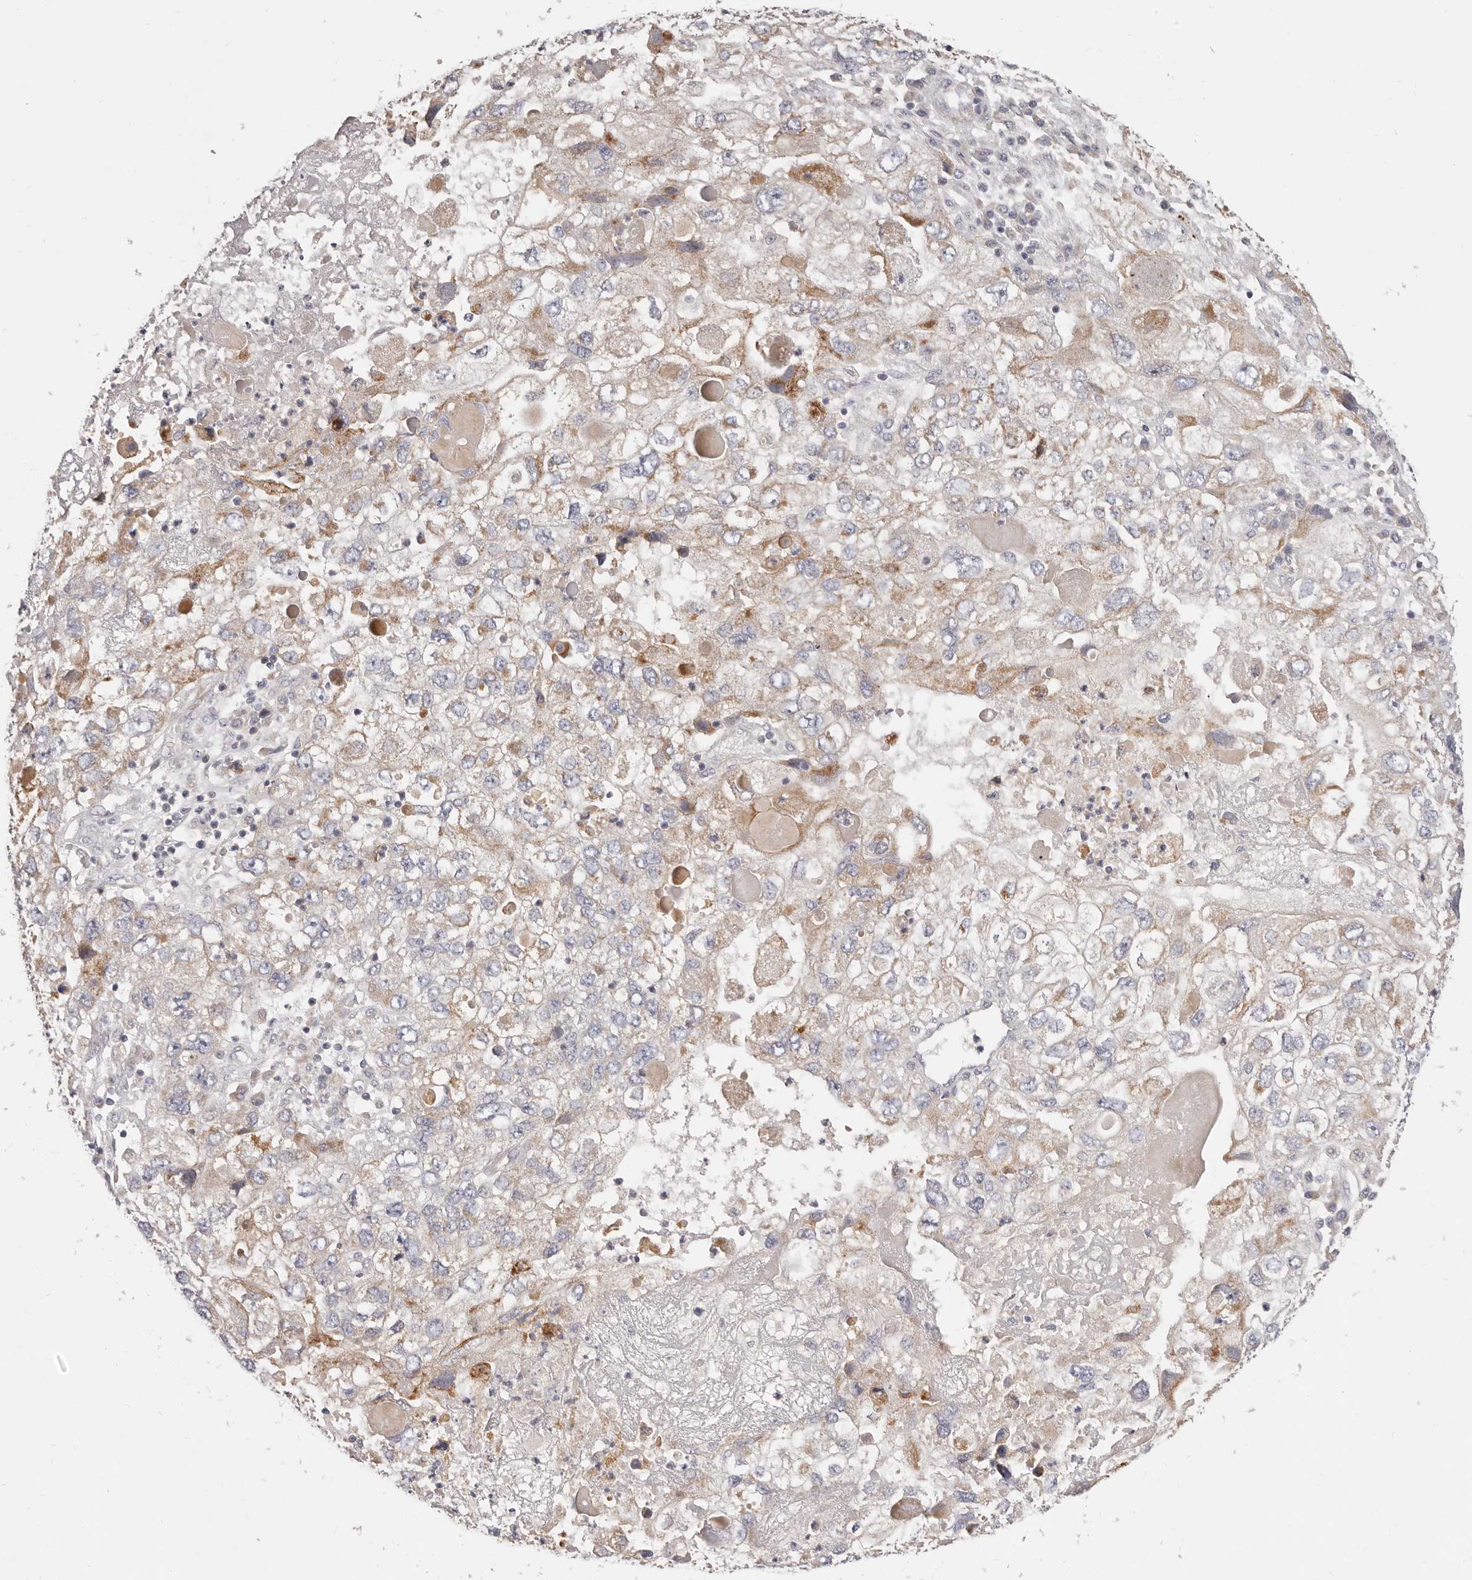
{"staining": {"intensity": "moderate", "quantity": "<25%", "location": "cytoplasmic/membranous"}, "tissue": "endometrial cancer", "cell_type": "Tumor cells", "image_type": "cancer", "snomed": [{"axis": "morphology", "description": "Adenocarcinoma, NOS"}, {"axis": "topography", "description": "Endometrium"}], "caption": "Immunohistochemistry (DAB (3,3'-diaminobenzidine)) staining of endometrial adenocarcinoma demonstrates moderate cytoplasmic/membranous protein staining in about <25% of tumor cells.", "gene": "TFB2M", "patient": {"sex": "female", "age": 49}}